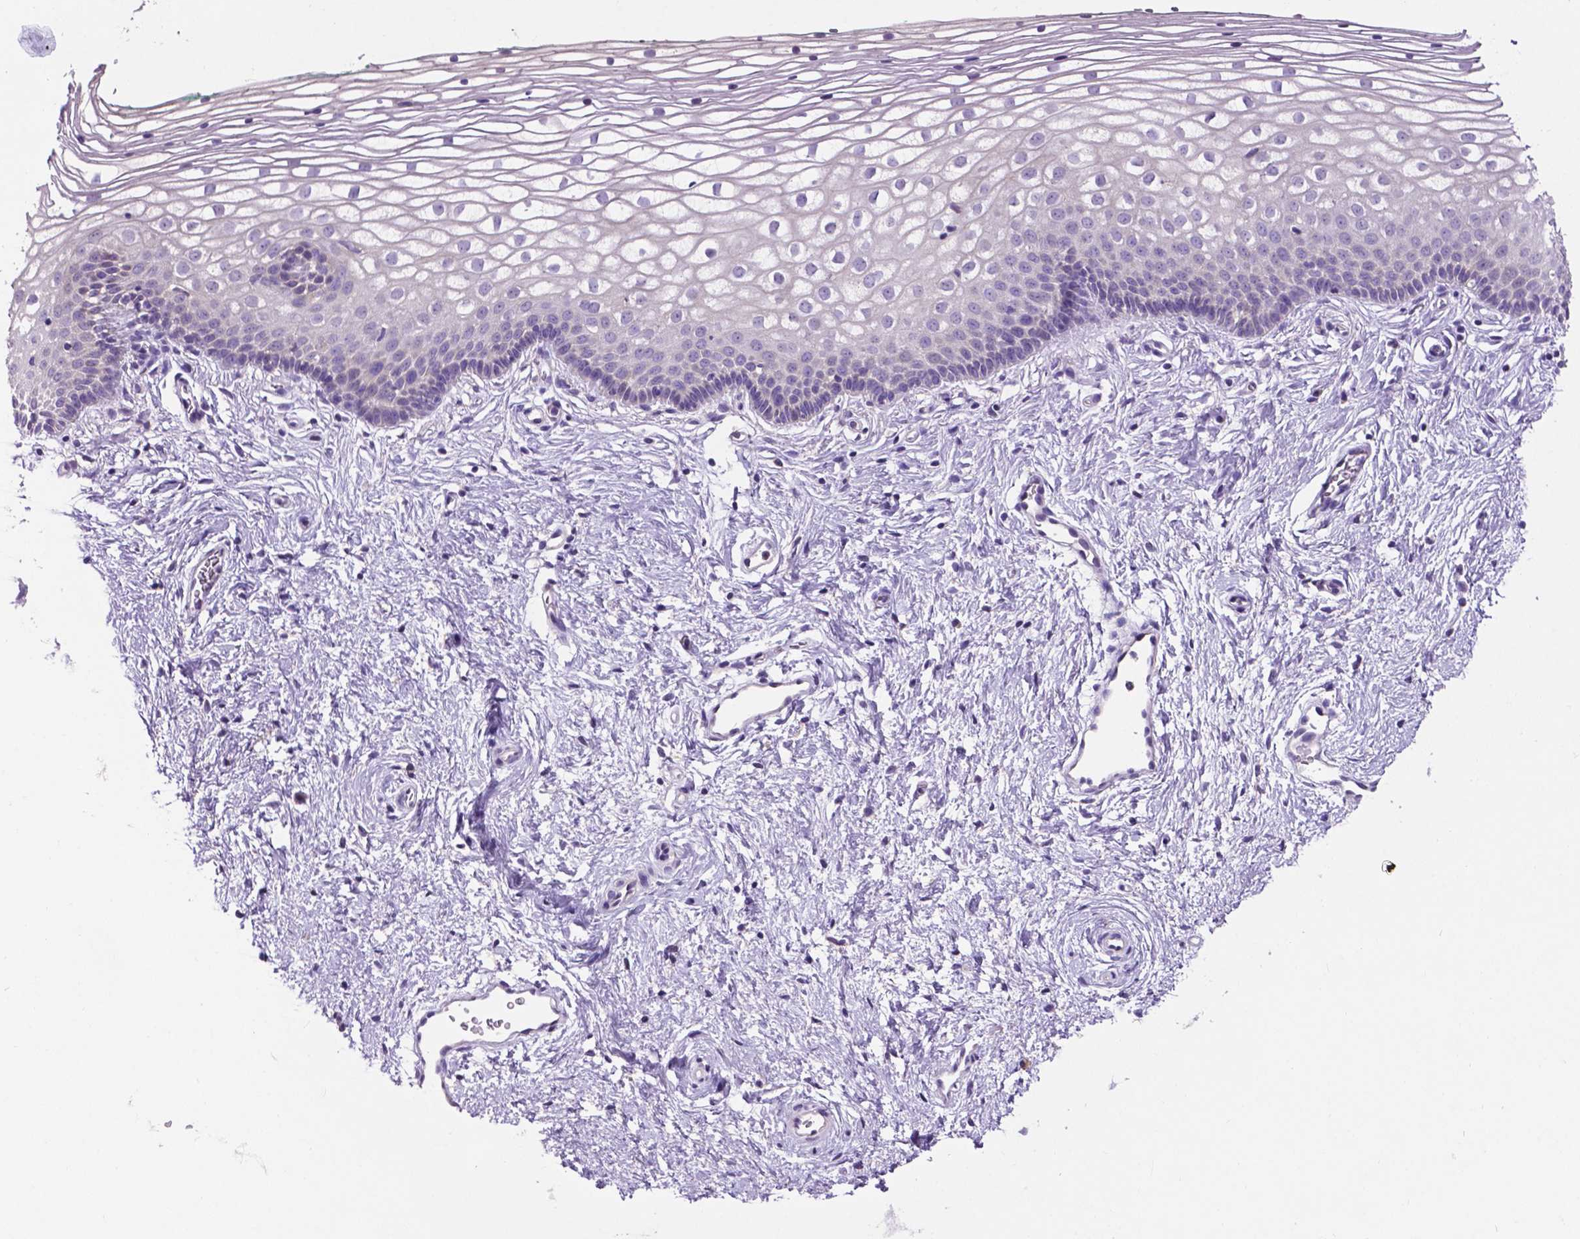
{"staining": {"intensity": "negative", "quantity": "none", "location": "none"}, "tissue": "vagina", "cell_type": "Squamous epithelial cells", "image_type": "normal", "snomed": [{"axis": "morphology", "description": "Normal tissue, NOS"}, {"axis": "topography", "description": "Vagina"}], "caption": "Immunohistochemical staining of unremarkable vagina reveals no significant positivity in squamous epithelial cells.", "gene": "PLSCR1", "patient": {"sex": "female", "age": 36}}